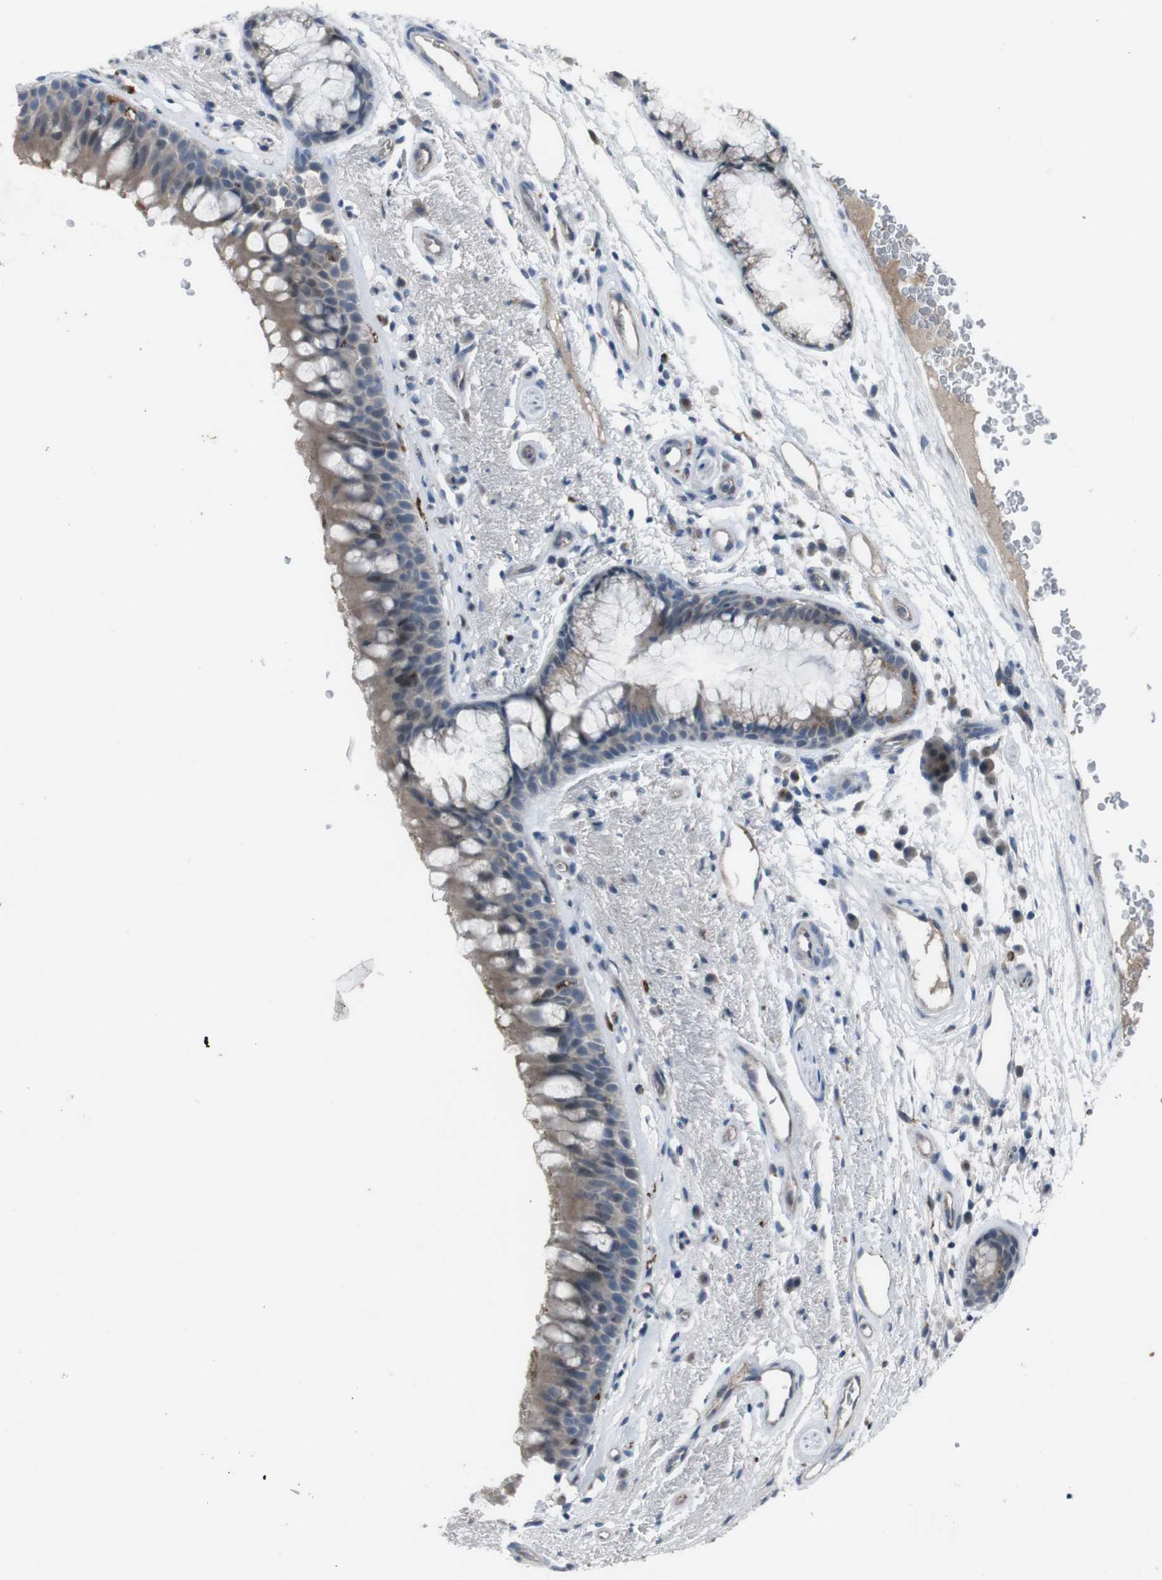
{"staining": {"intensity": "moderate", "quantity": ">75%", "location": "cytoplasmic/membranous"}, "tissue": "bronchus", "cell_type": "Respiratory epithelial cells", "image_type": "normal", "snomed": [{"axis": "morphology", "description": "Normal tissue, NOS"}, {"axis": "topography", "description": "Bronchus"}], "caption": "Immunohistochemistry staining of benign bronchus, which displays medium levels of moderate cytoplasmic/membranous positivity in about >75% of respiratory epithelial cells indicating moderate cytoplasmic/membranous protein positivity. The staining was performed using DAB (brown) for protein detection and nuclei were counterstained in hematoxylin (blue).", "gene": "EFNA5", "patient": {"sex": "female", "age": 54}}